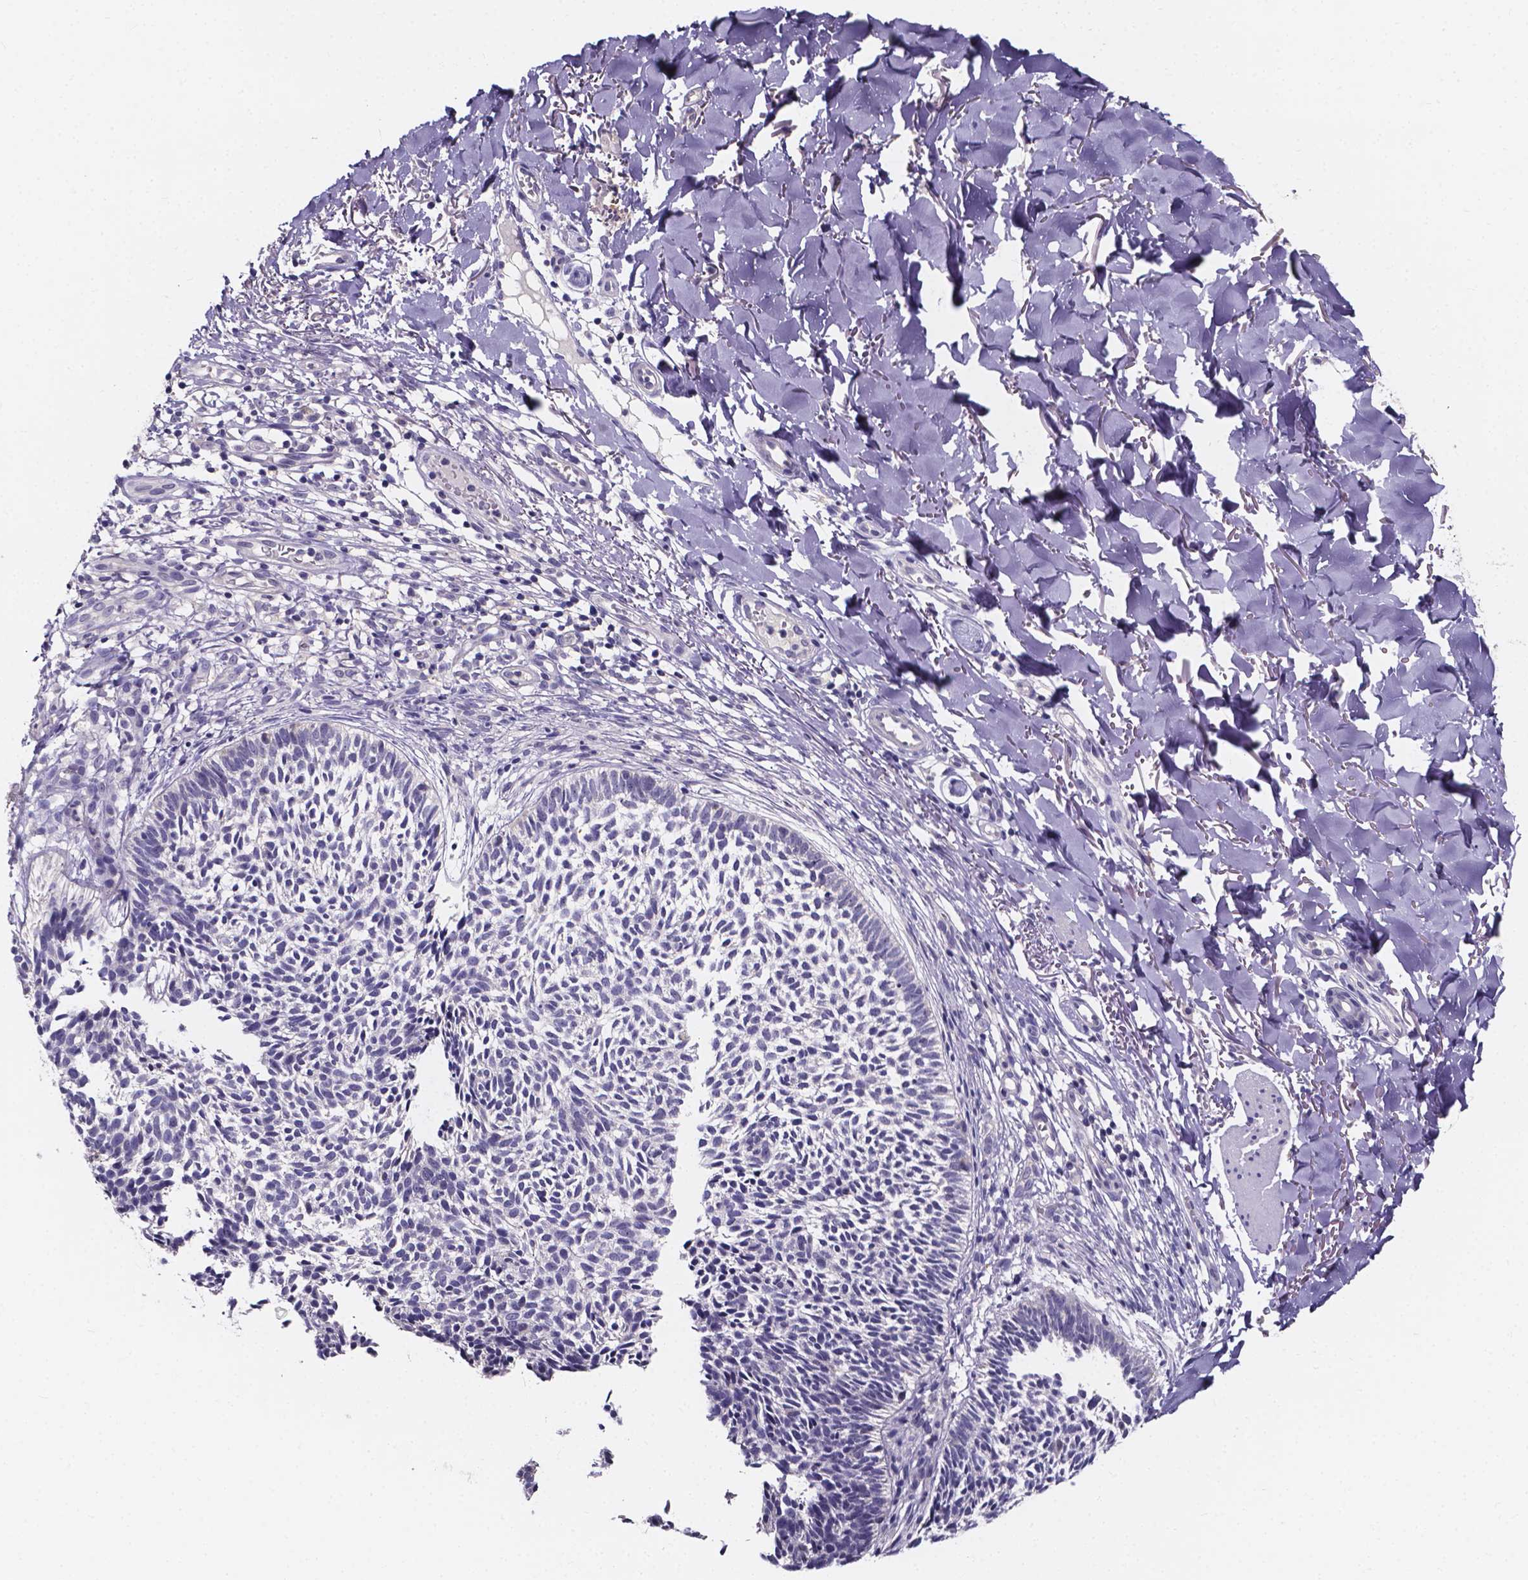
{"staining": {"intensity": "negative", "quantity": "none", "location": "none"}, "tissue": "skin cancer", "cell_type": "Tumor cells", "image_type": "cancer", "snomed": [{"axis": "morphology", "description": "Basal cell carcinoma"}, {"axis": "topography", "description": "Skin"}], "caption": "An image of skin cancer stained for a protein reveals no brown staining in tumor cells.", "gene": "SPOCD1", "patient": {"sex": "male", "age": 78}}